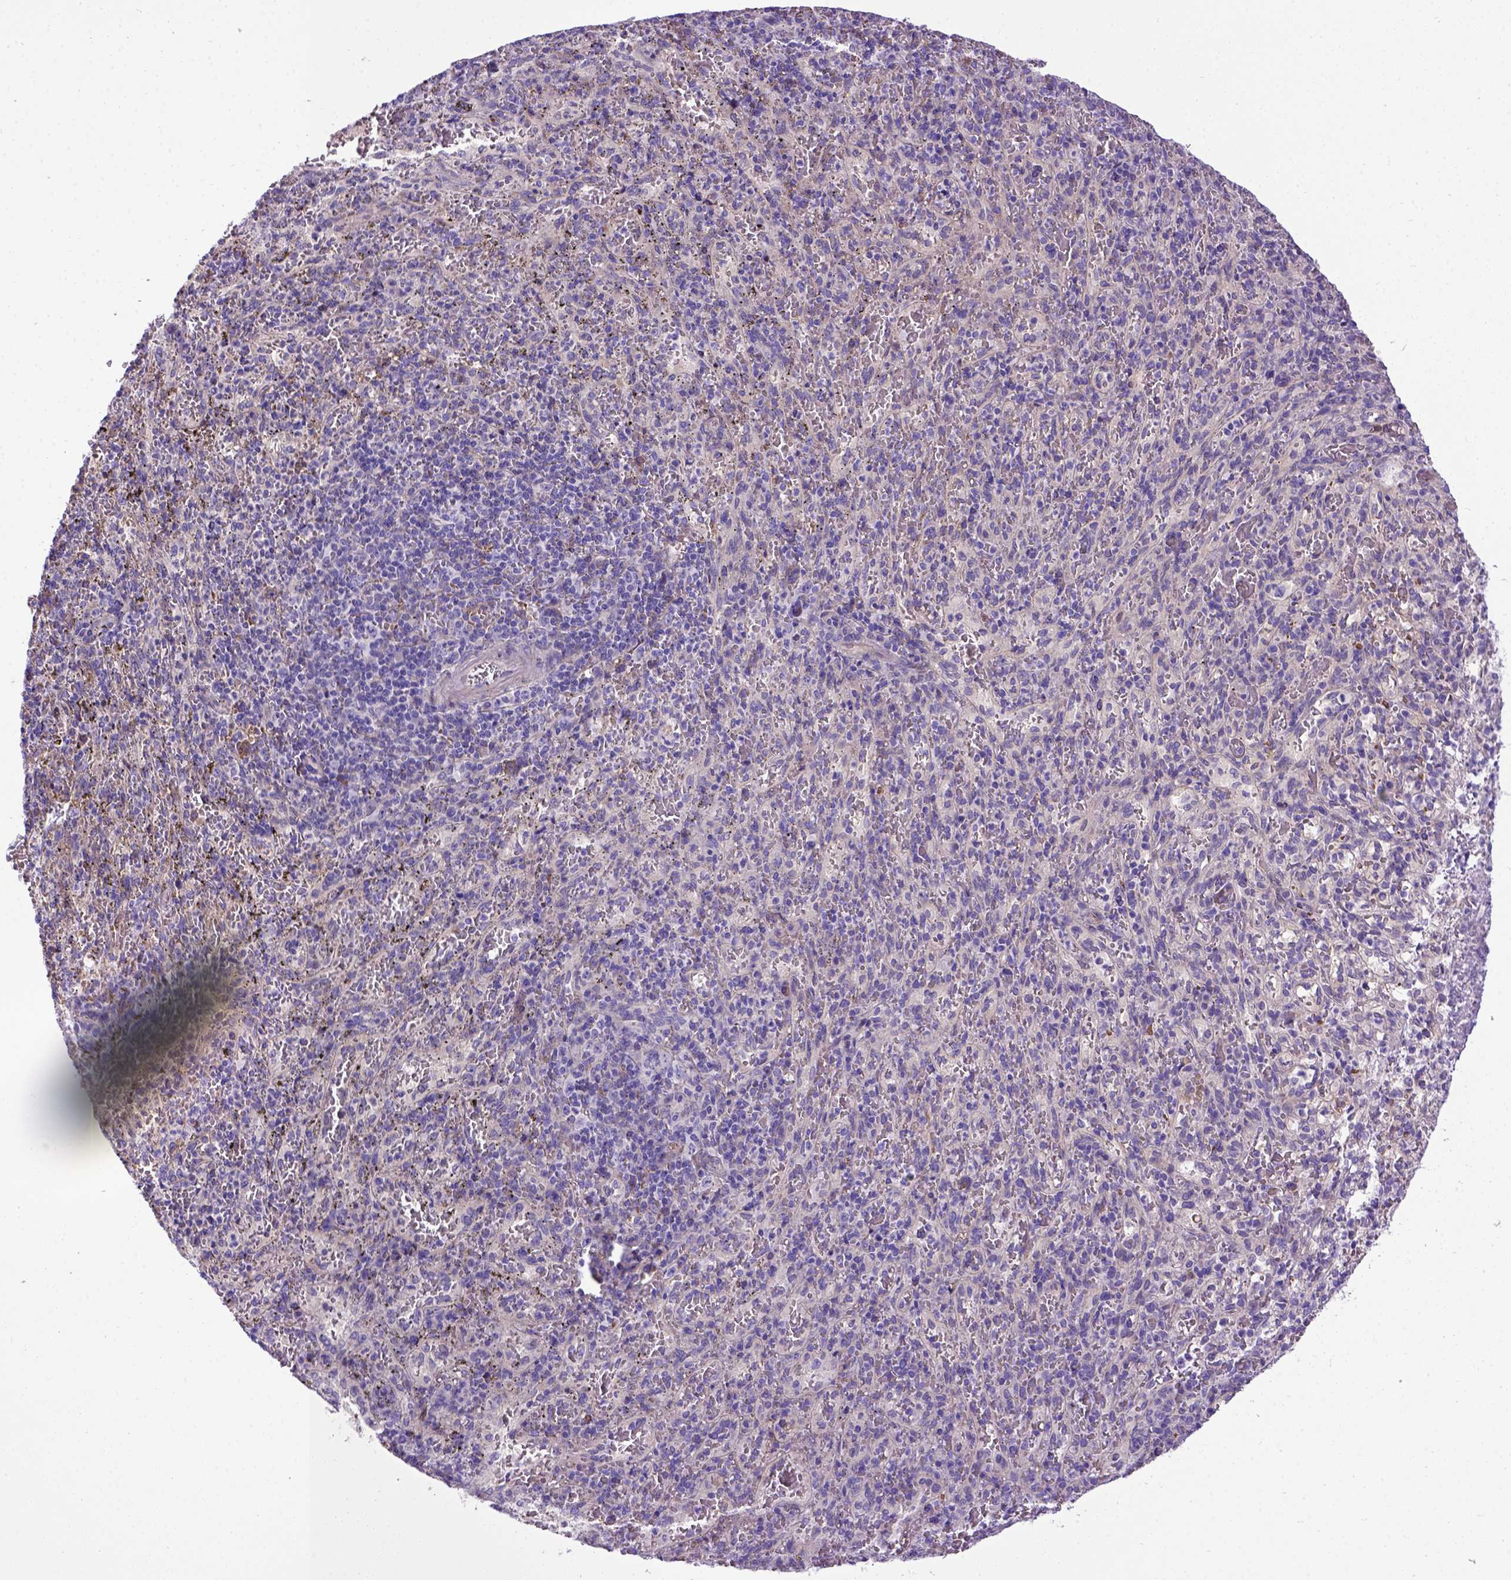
{"staining": {"intensity": "negative", "quantity": "none", "location": "none"}, "tissue": "spleen", "cell_type": "Cells in red pulp", "image_type": "normal", "snomed": [{"axis": "morphology", "description": "Normal tissue, NOS"}, {"axis": "topography", "description": "Spleen"}], "caption": "An image of human spleen is negative for staining in cells in red pulp.", "gene": "ADAM12", "patient": {"sex": "male", "age": 57}}